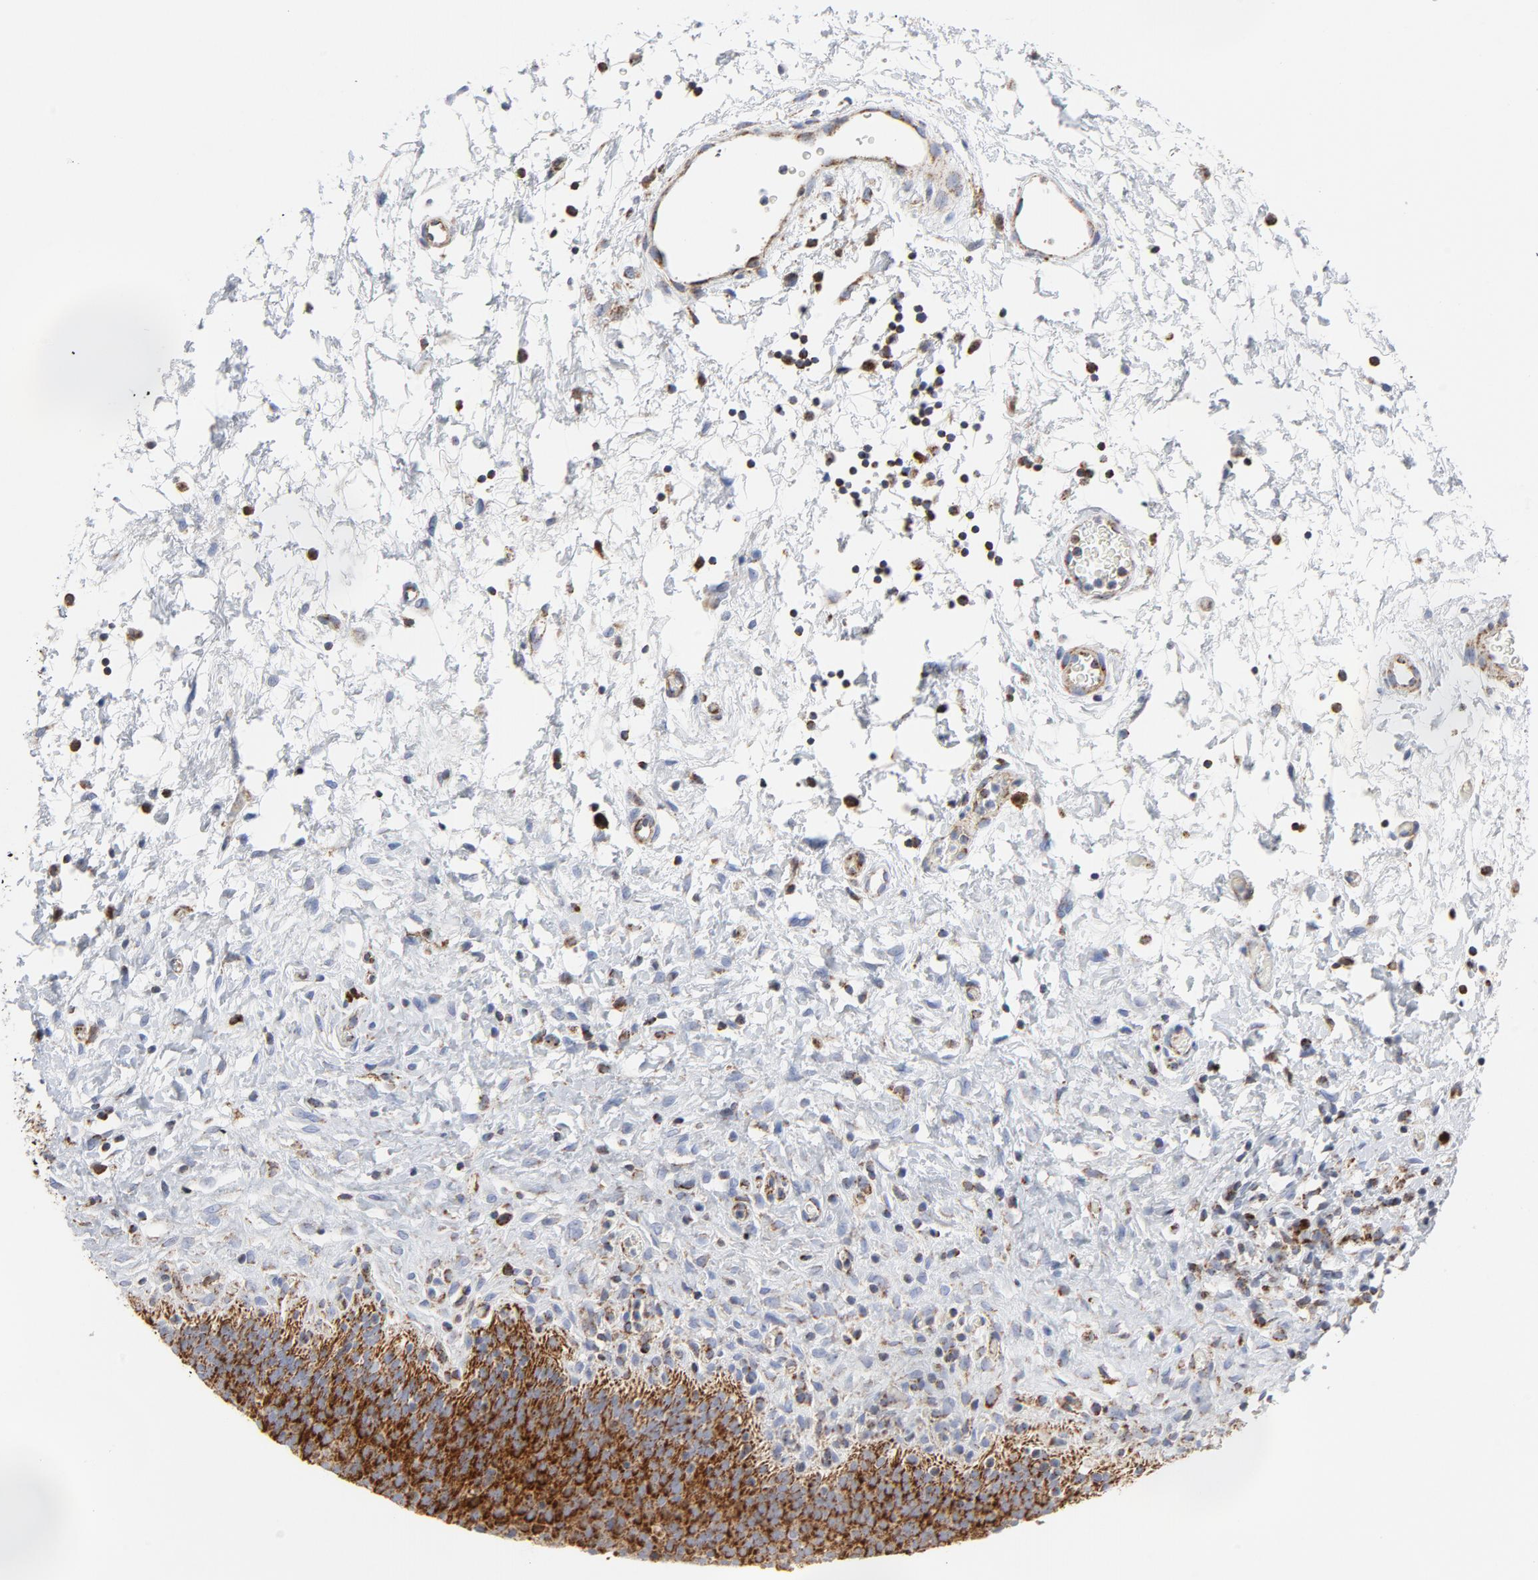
{"staining": {"intensity": "strong", "quantity": ">75%", "location": "cytoplasmic/membranous"}, "tissue": "urinary bladder", "cell_type": "Urothelial cells", "image_type": "normal", "snomed": [{"axis": "morphology", "description": "Normal tissue, NOS"}, {"axis": "topography", "description": "Urinary bladder"}], "caption": "A high-resolution photomicrograph shows immunohistochemistry (IHC) staining of benign urinary bladder, which demonstrates strong cytoplasmic/membranous expression in about >75% of urothelial cells. The protein is stained brown, and the nuclei are stained in blue (DAB (3,3'-diaminobenzidine) IHC with brightfield microscopy, high magnification).", "gene": "CYCS", "patient": {"sex": "male", "age": 51}}